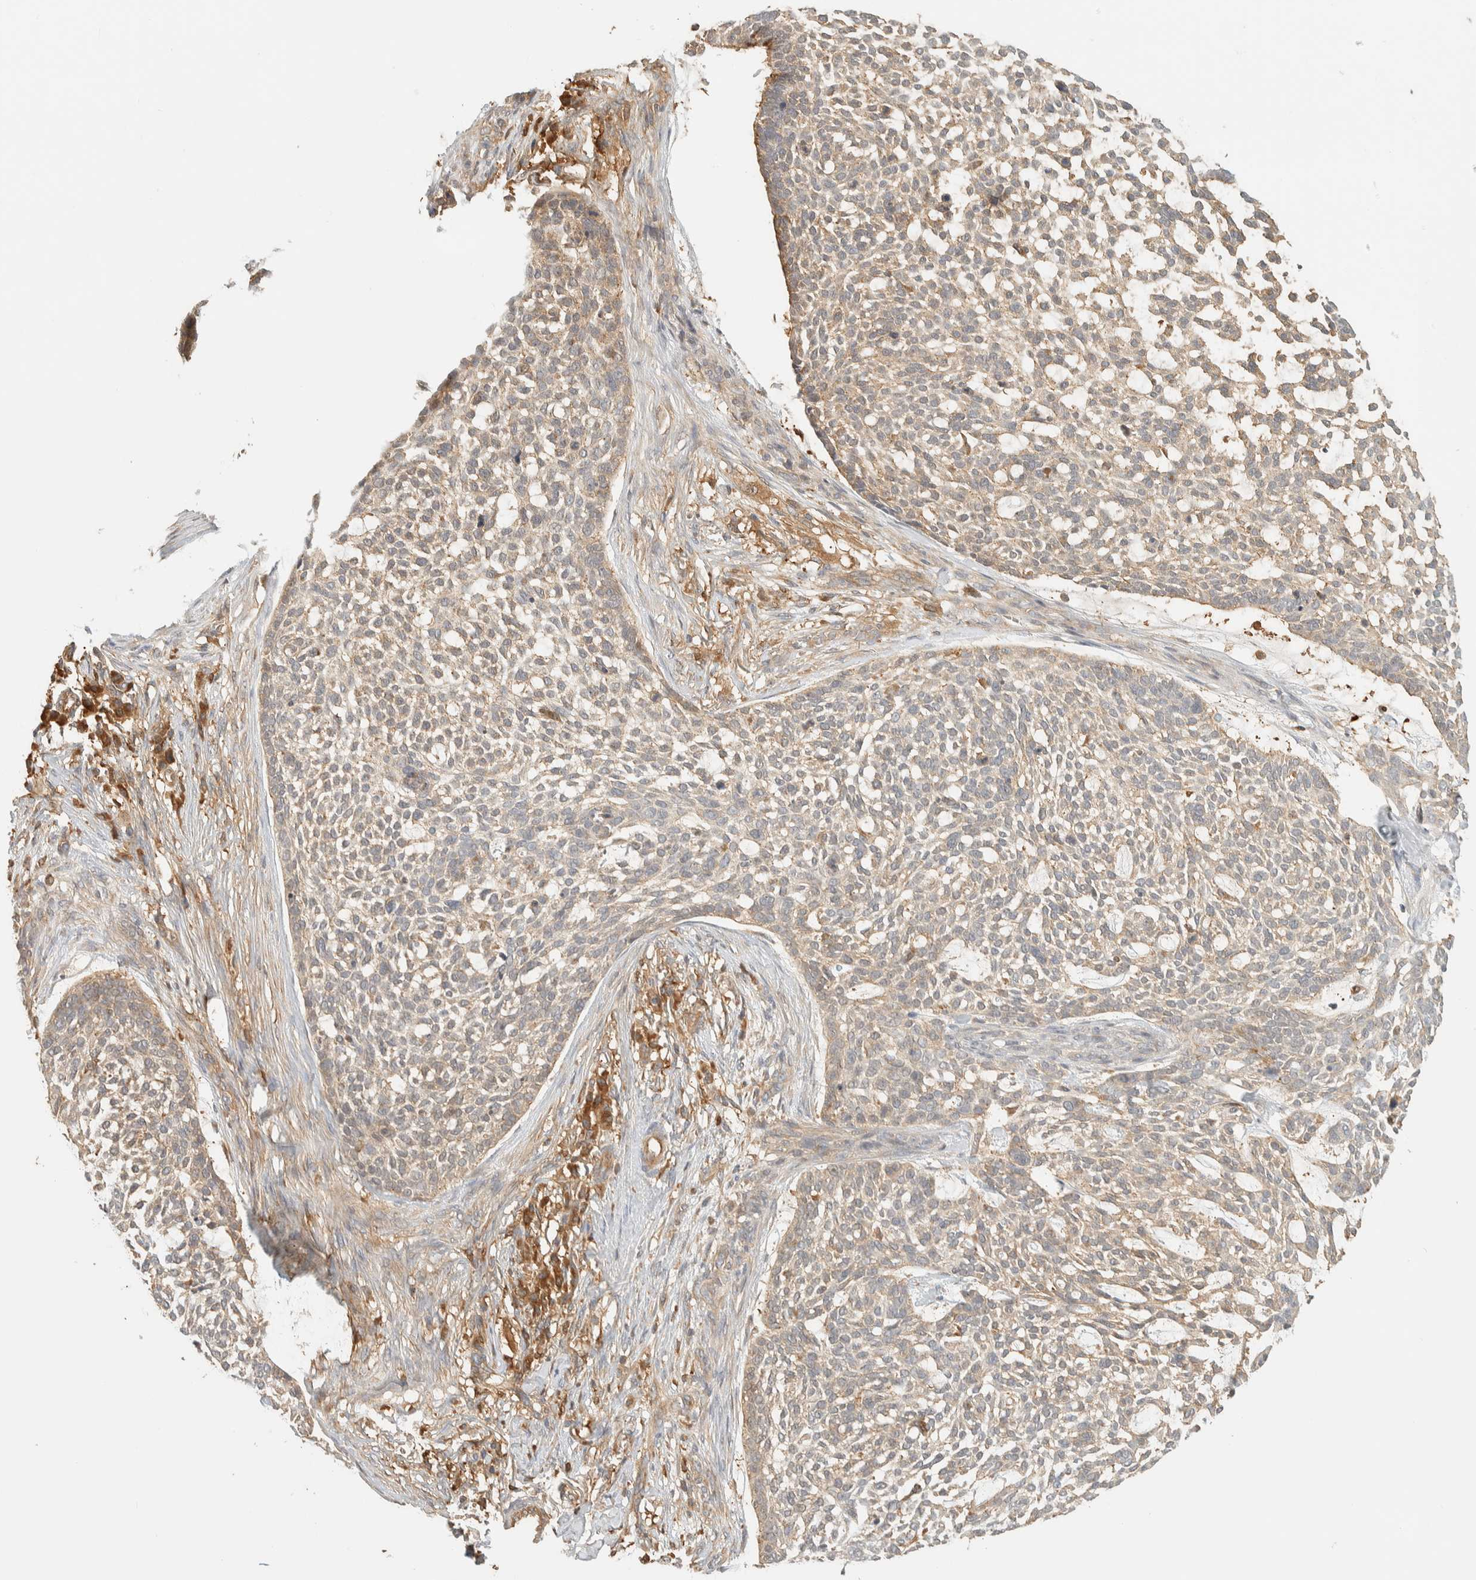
{"staining": {"intensity": "weak", "quantity": ">75%", "location": "cytoplasmic/membranous"}, "tissue": "skin cancer", "cell_type": "Tumor cells", "image_type": "cancer", "snomed": [{"axis": "morphology", "description": "Basal cell carcinoma"}, {"axis": "topography", "description": "Skin"}], "caption": "Basal cell carcinoma (skin) tissue displays weak cytoplasmic/membranous expression in about >75% of tumor cells", "gene": "TMEM192", "patient": {"sex": "female", "age": 64}}